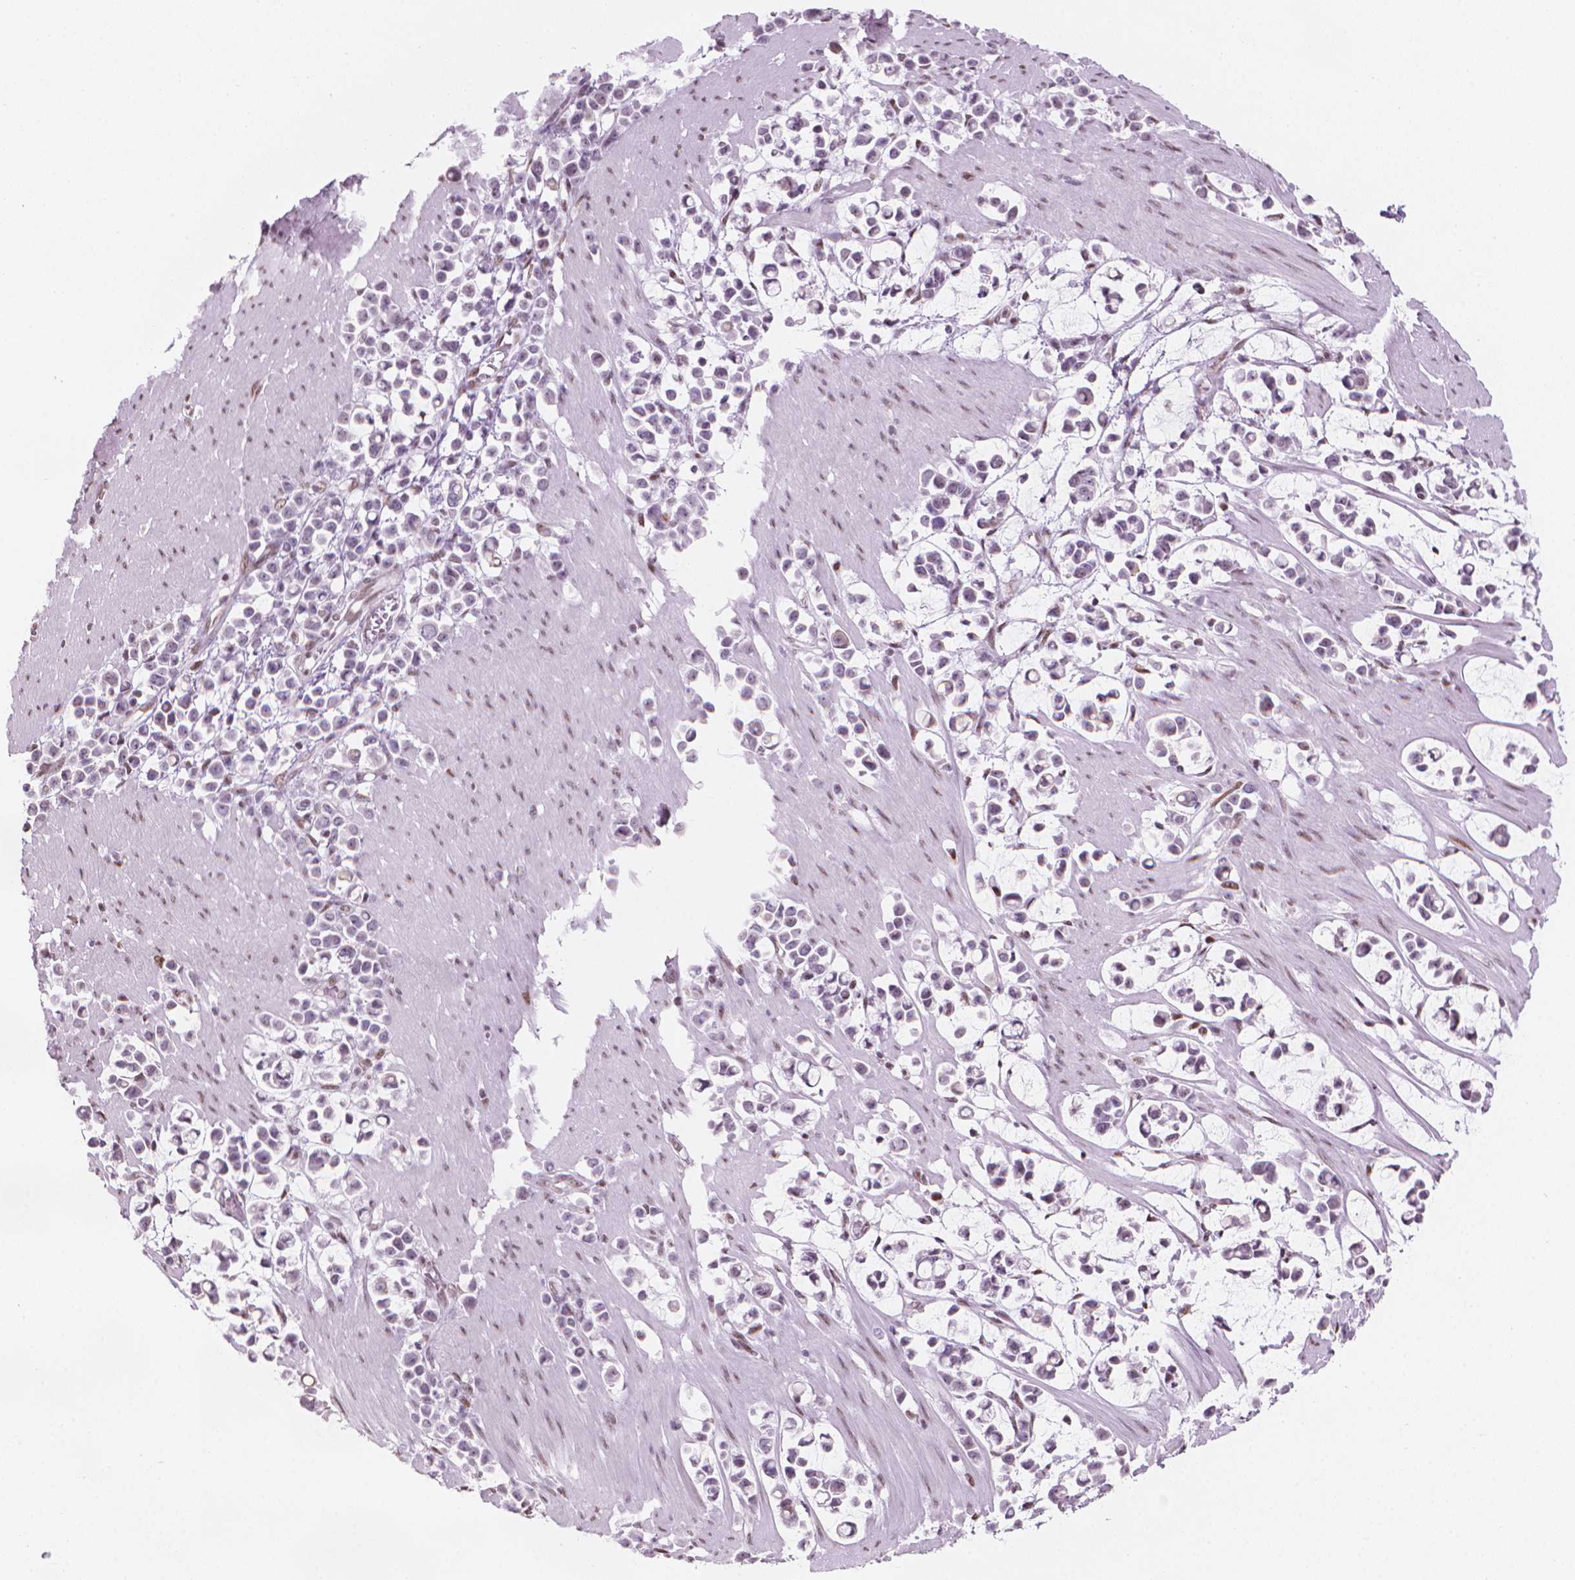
{"staining": {"intensity": "negative", "quantity": "none", "location": "none"}, "tissue": "stomach cancer", "cell_type": "Tumor cells", "image_type": "cancer", "snomed": [{"axis": "morphology", "description": "Adenocarcinoma, NOS"}, {"axis": "topography", "description": "Stomach"}], "caption": "High power microscopy histopathology image of an immunohistochemistry histopathology image of stomach cancer (adenocarcinoma), revealing no significant staining in tumor cells. Brightfield microscopy of IHC stained with DAB (brown) and hematoxylin (blue), captured at high magnification.", "gene": "PIAS2", "patient": {"sex": "male", "age": 82}}